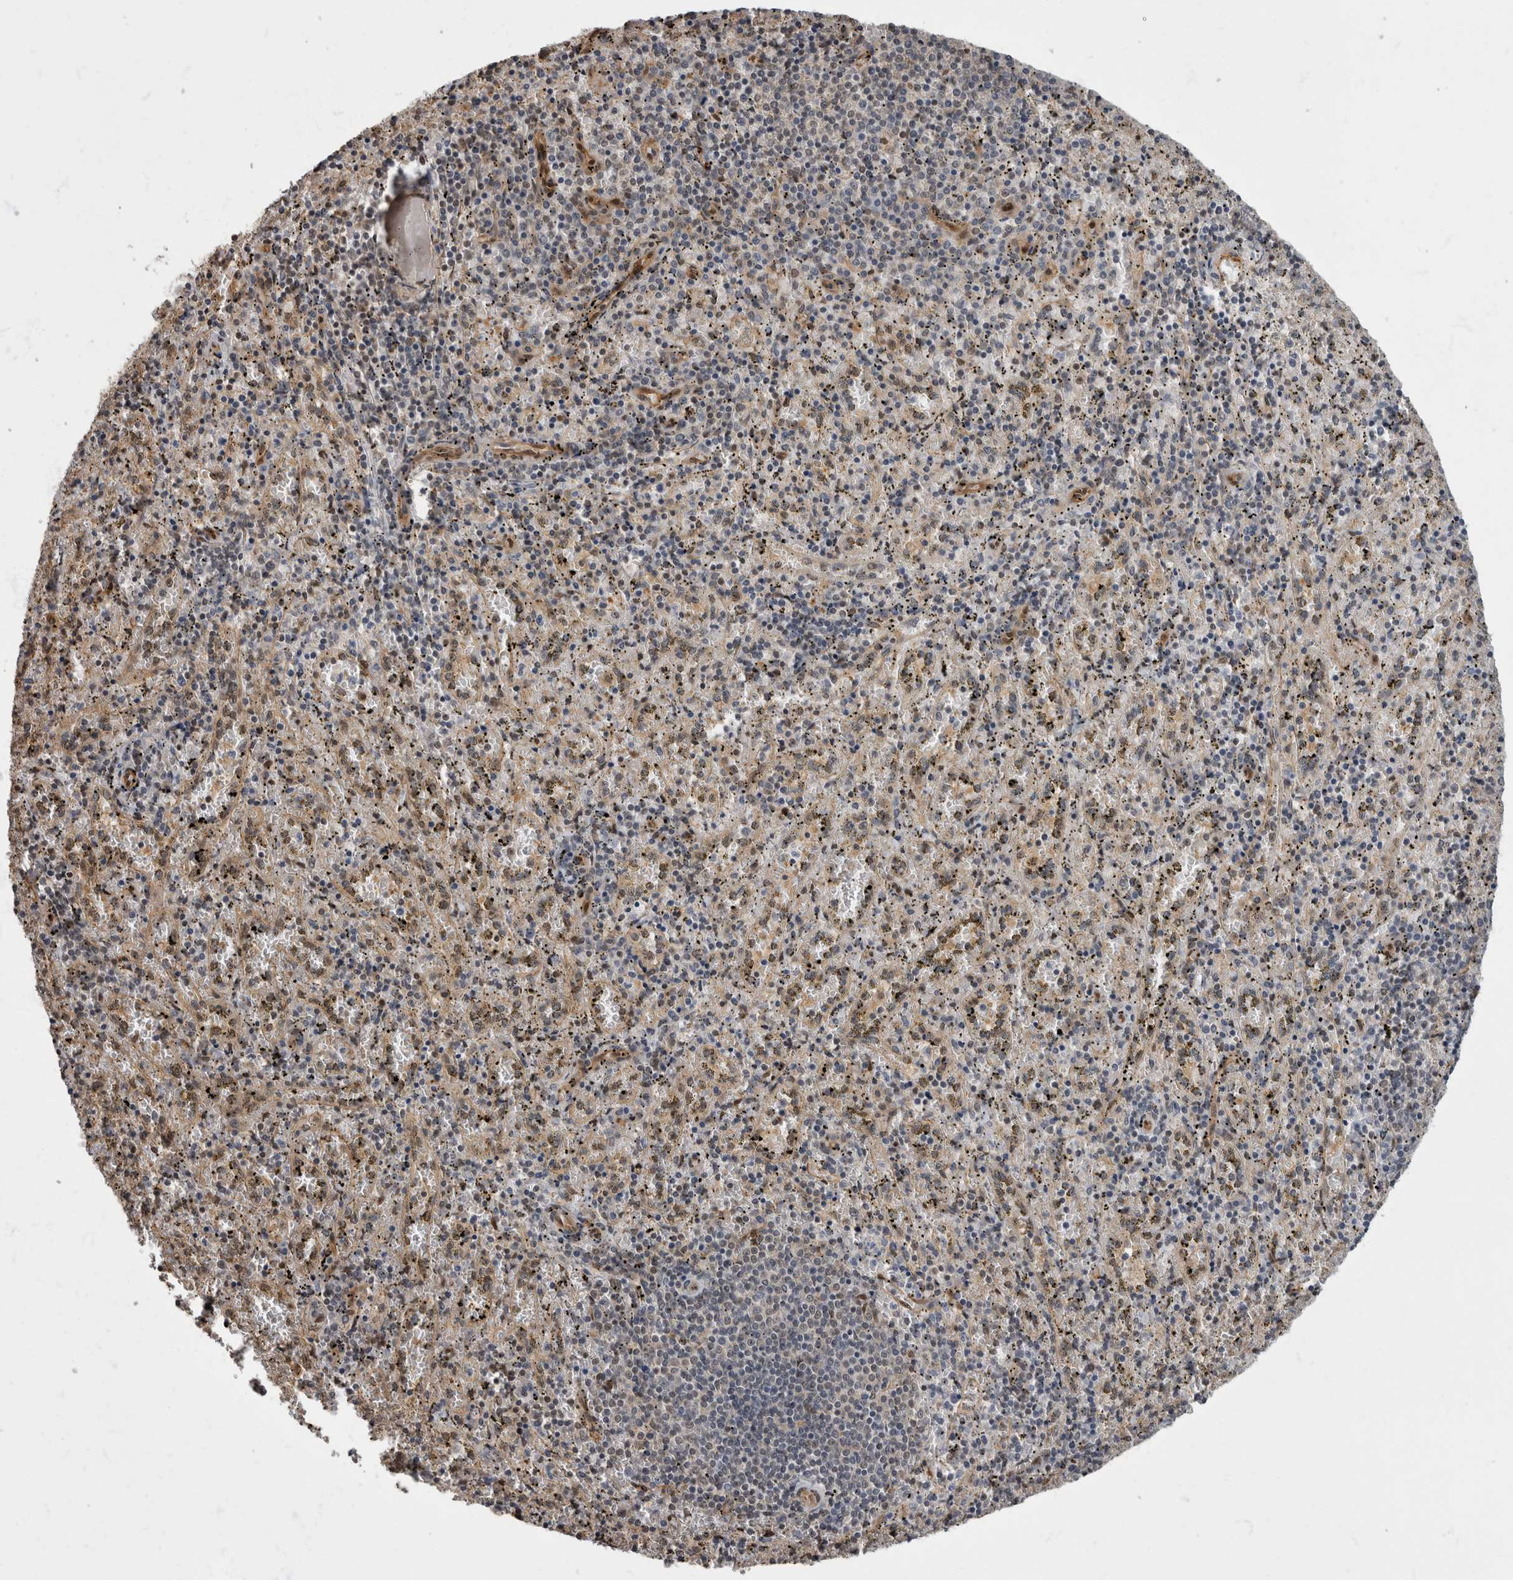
{"staining": {"intensity": "negative", "quantity": "none", "location": "none"}, "tissue": "spleen", "cell_type": "Cells in red pulp", "image_type": "normal", "snomed": [{"axis": "morphology", "description": "Normal tissue, NOS"}, {"axis": "topography", "description": "Spleen"}], "caption": "This micrograph is of normal spleen stained with IHC to label a protein in brown with the nuclei are counter-stained blue. There is no staining in cells in red pulp.", "gene": "AKT3", "patient": {"sex": "male", "age": 11}}